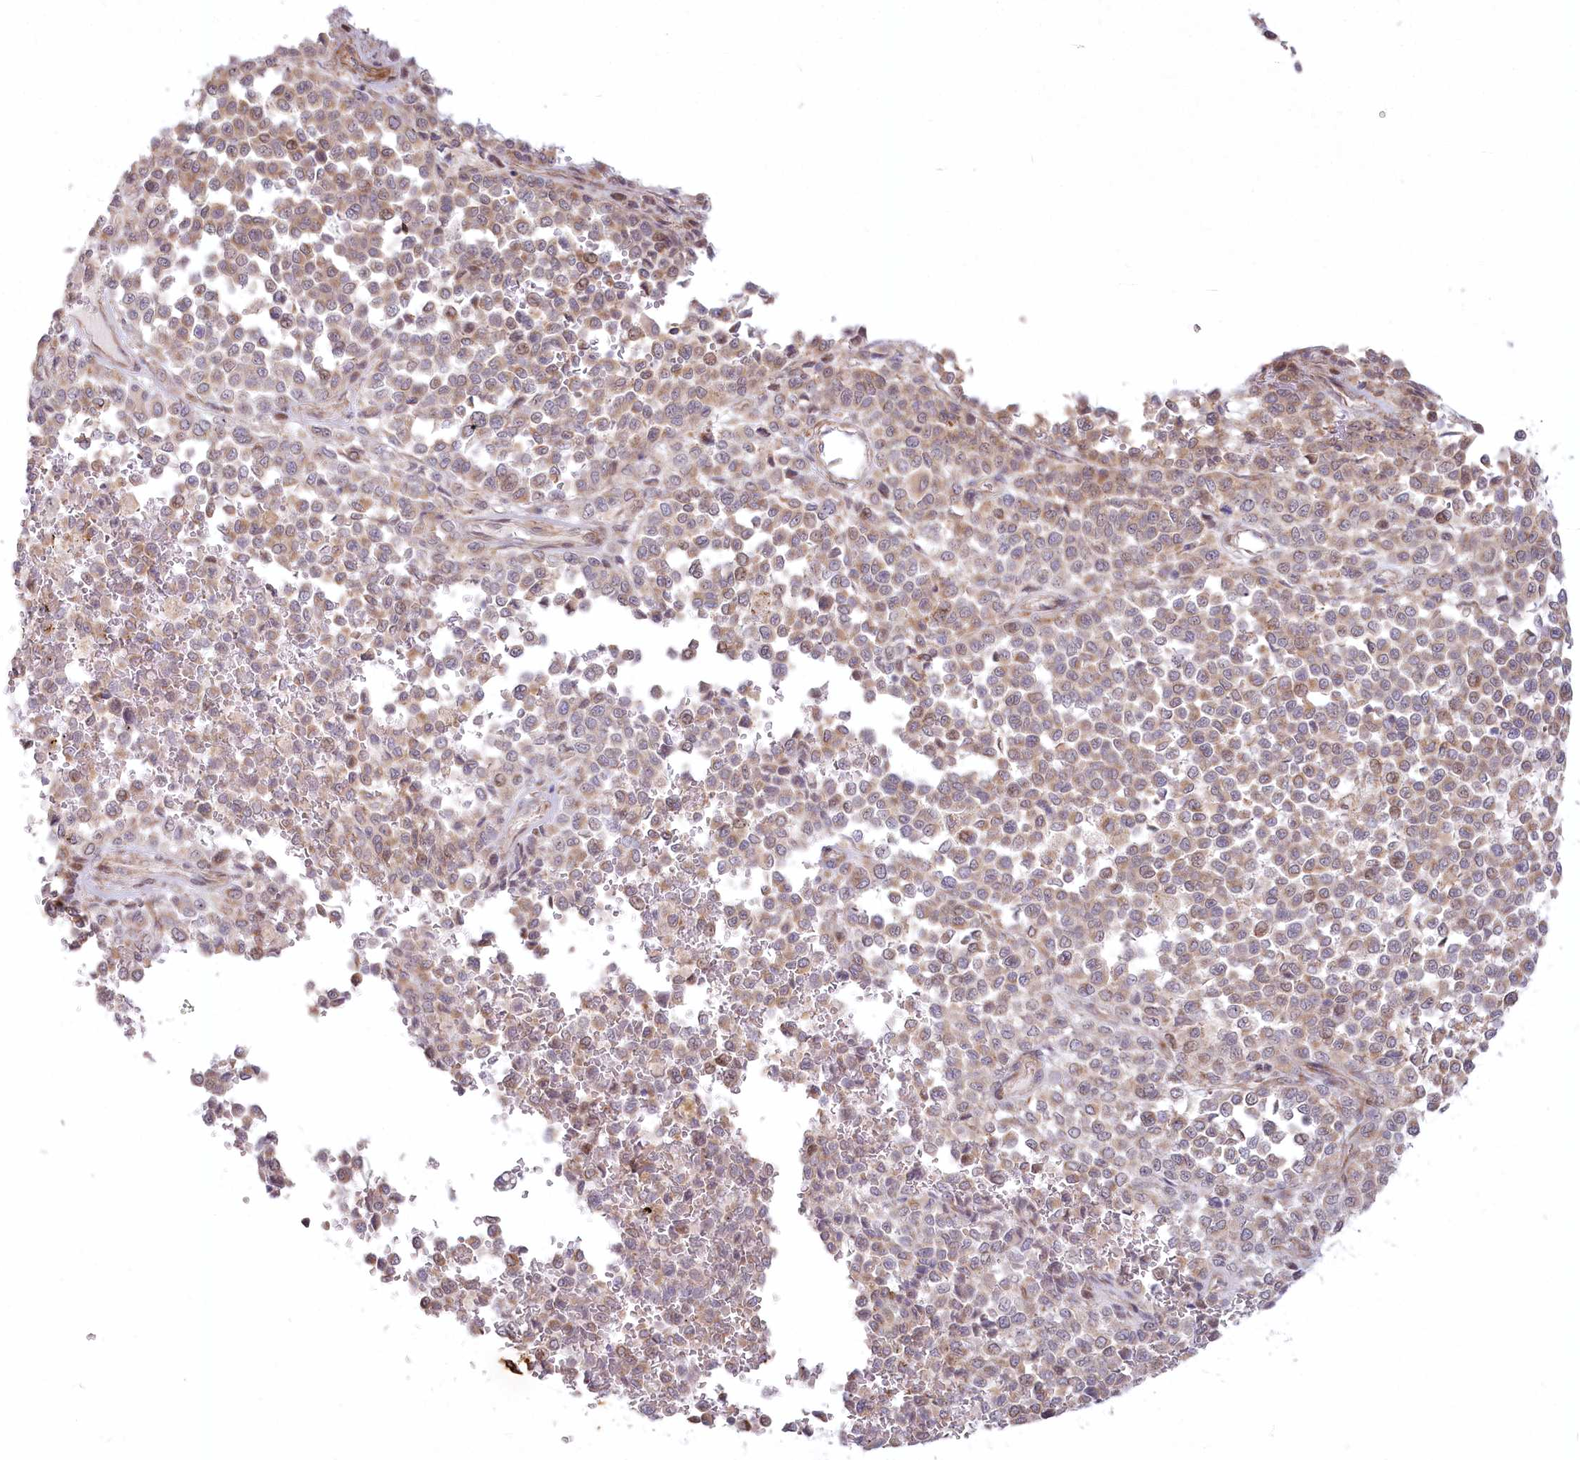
{"staining": {"intensity": "moderate", "quantity": ">75%", "location": "cytoplasmic/membranous"}, "tissue": "melanoma", "cell_type": "Tumor cells", "image_type": "cancer", "snomed": [{"axis": "morphology", "description": "Malignant melanoma, Metastatic site"}, {"axis": "topography", "description": "Pancreas"}], "caption": "Immunohistochemistry histopathology image of neoplastic tissue: malignant melanoma (metastatic site) stained using IHC exhibits medium levels of moderate protein expression localized specifically in the cytoplasmic/membranous of tumor cells, appearing as a cytoplasmic/membranous brown color.", "gene": "MTG1", "patient": {"sex": "female", "age": 30}}